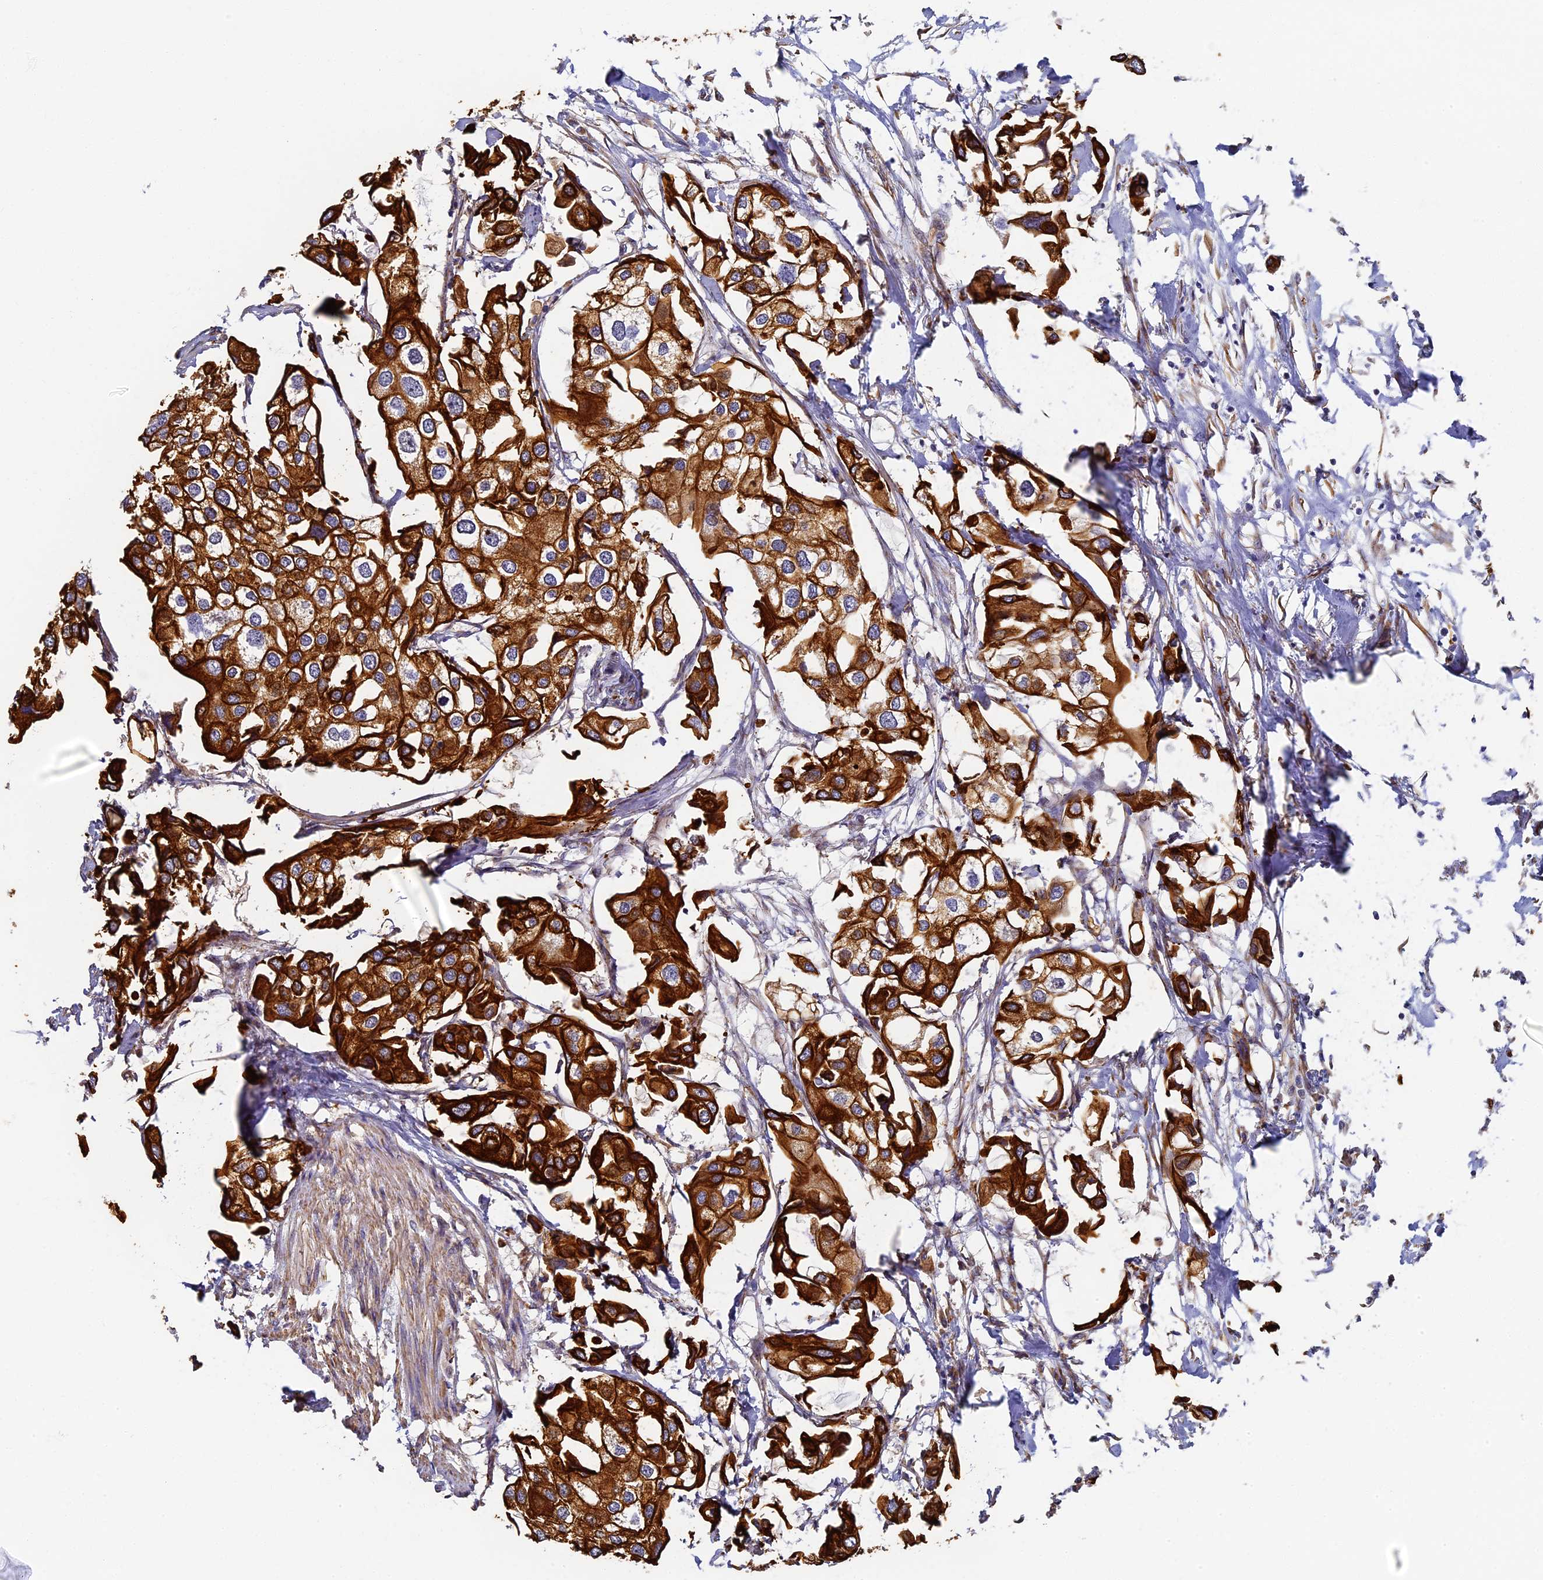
{"staining": {"intensity": "strong", "quantity": ">75%", "location": "cytoplasmic/membranous"}, "tissue": "urothelial cancer", "cell_type": "Tumor cells", "image_type": "cancer", "snomed": [{"axis": "morphology", "description": "Urothelial carcinoma, High grade"}, {"axis": "topography", "description": "Urinary bladder"}], "caption": "This histopathology image displays IHC staining of human urothelial cancer, with high strong cytoplasmic/membranous expression in about >75% of tumor cells.", "gene": "LRRC57", "patient": {"sex": "male", "age": 64}}